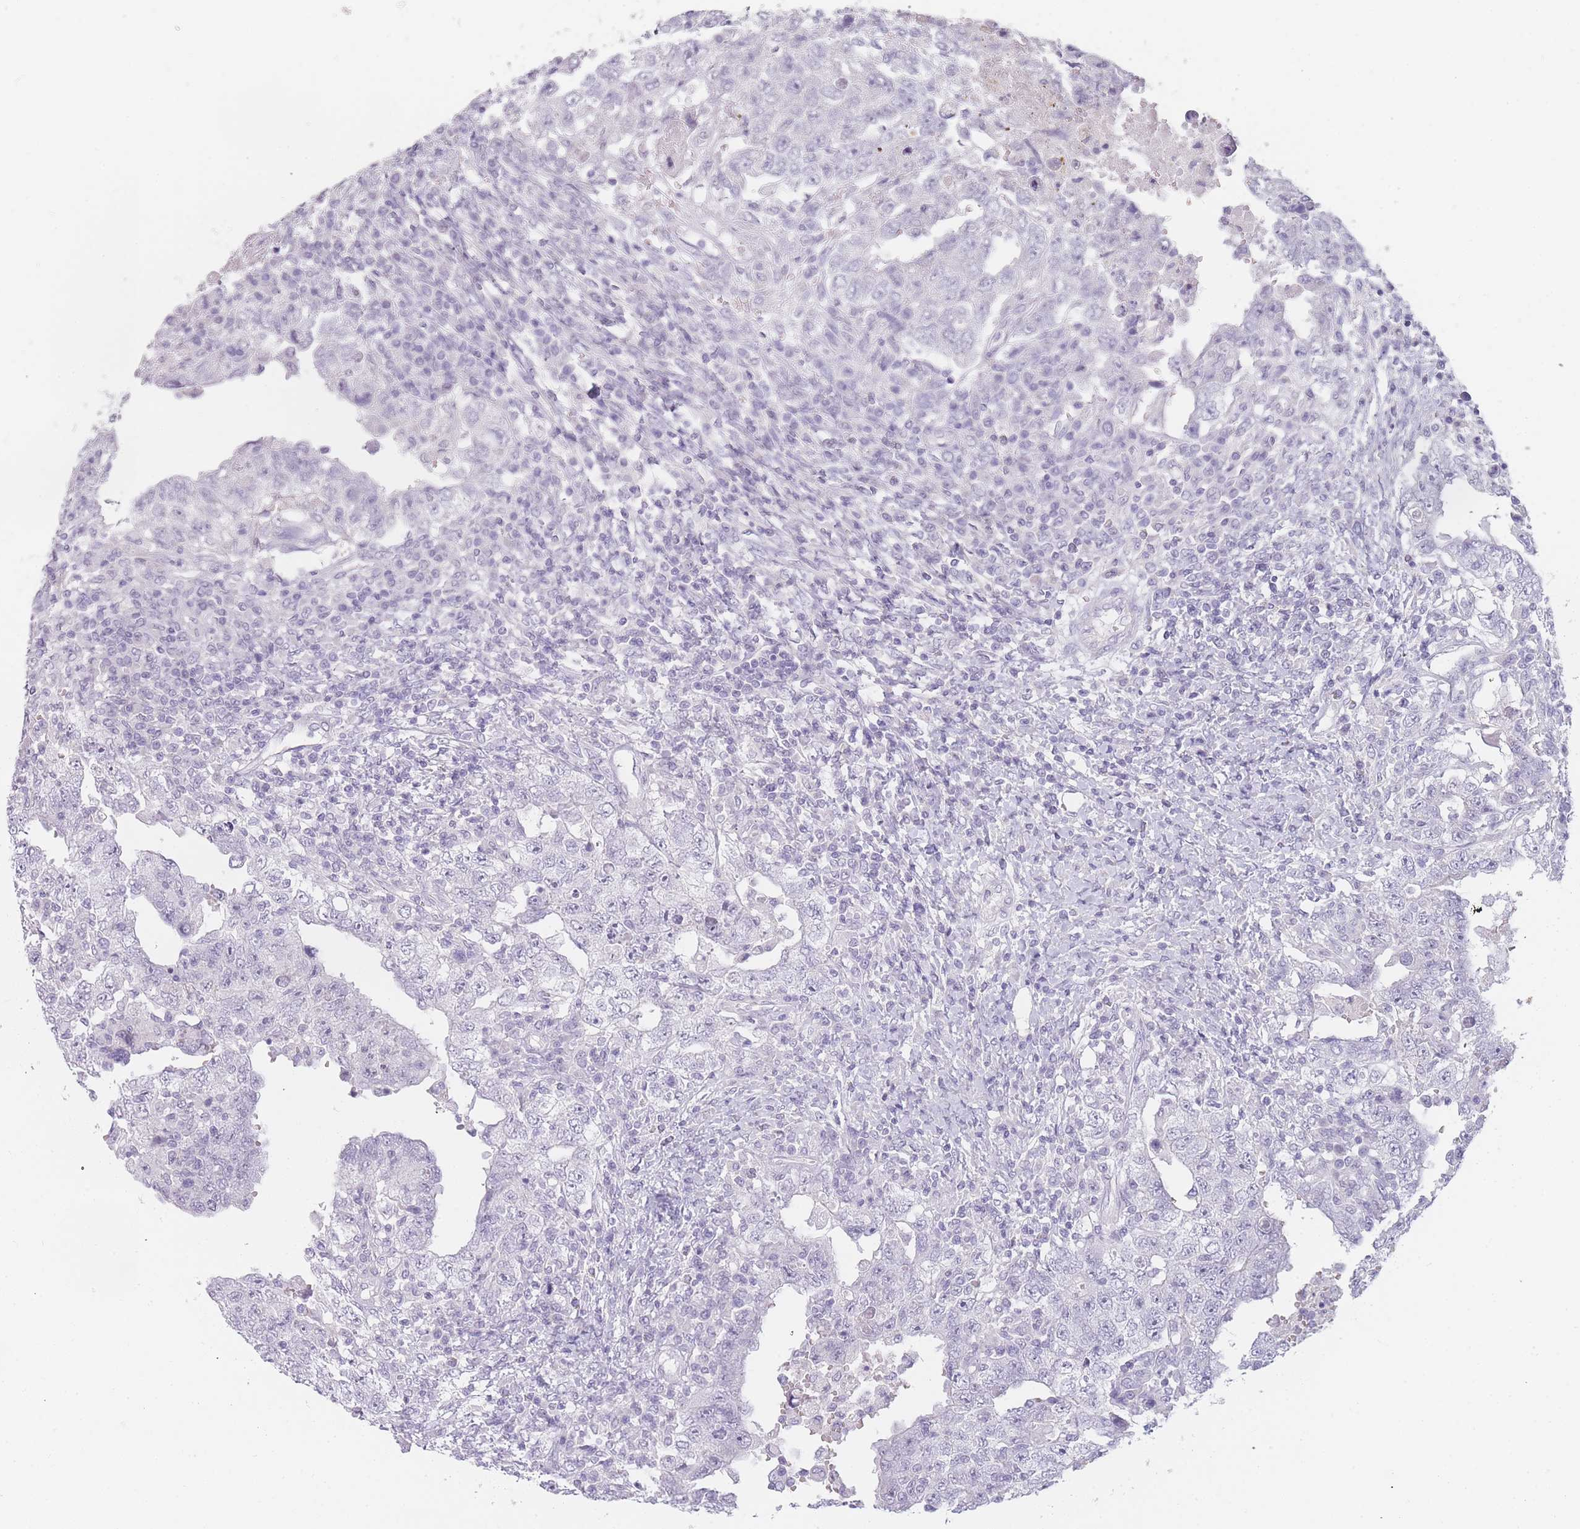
{"staining": {"intensity": "negative", "quantity": "none", "location": "none"}, "tissue": "testis cancer", "cell_type": "Tumor cells", "image_type": "cancer", "snomed": [{"axis": "morphology", "description": "Carcinoma, Embryonal, NOS"}, {"axis": "topography", "description": "Testis"}], "caption": "Protein analysis of embryonal carcinoma (testis) demonstrates no significant positivity in tumor cells. (DAB IHC with hematoxylin counter stain).", "gene": "INS", "patient": {"sex": "male", "age": 26}}